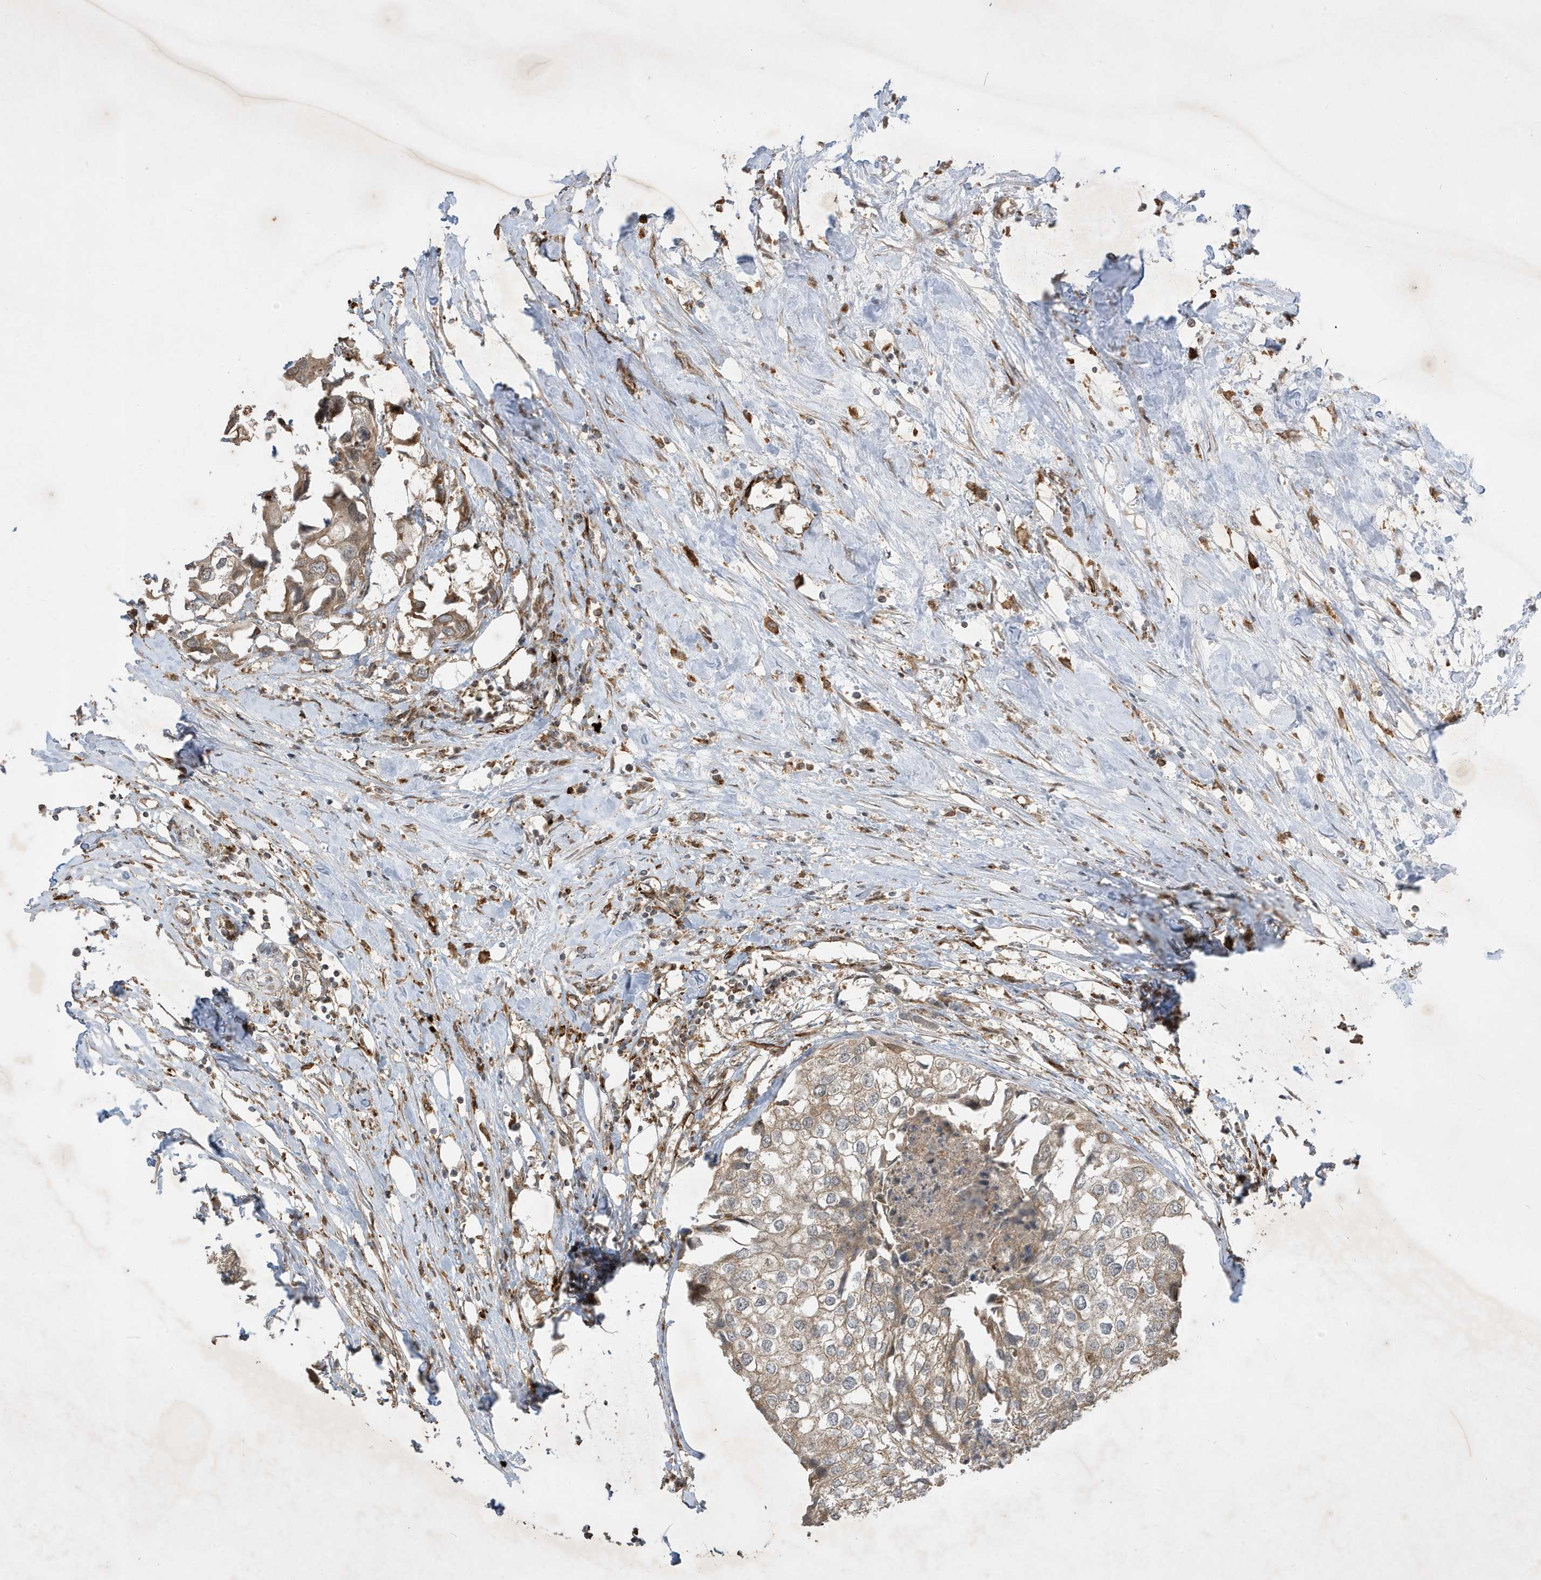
{"staining": {"intensity": "weak", "quantity": ">75%", "location": "cytoplasmic/membranous"}, "tissue": "urothelial cancer", "cell_type": "Tumor cells", "image_type": "cancer", "snomed": [{"axis": "morphology", "description": "Urothelial carcinoma, High grade"}, {"axis": "topography", "description": "Urinary bladder"}], "caption": "Human urothelial cancer stained with a protein marker reveals weak staining in tumor cells.", "gene": "IFT57", "patient": {"sex": "male", "age": 64}}